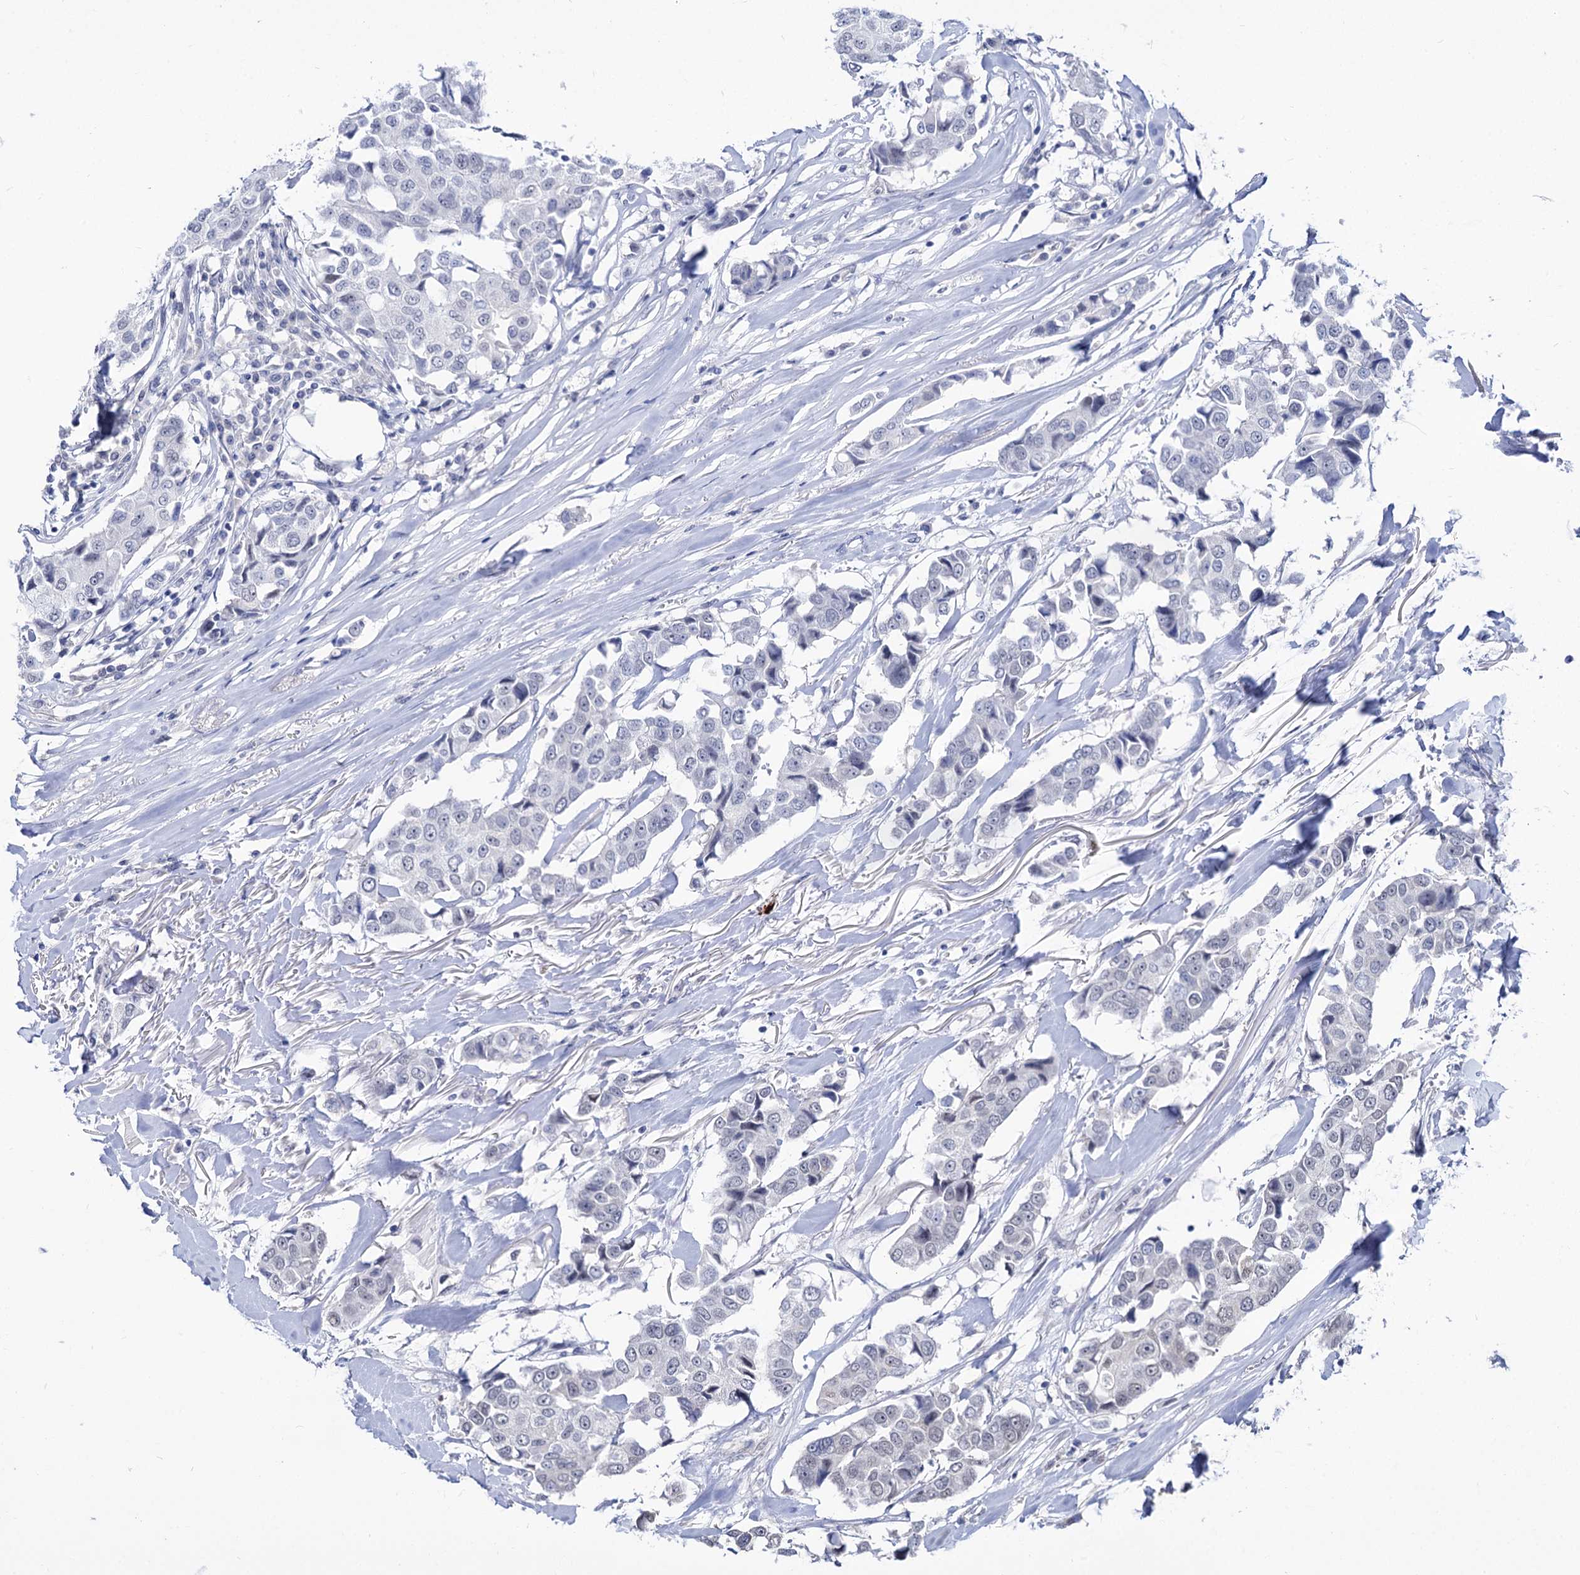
{"staining": {"intensity": "negative", "quantity": "none", "location": "none"}, "tissue": "breast cancer", "cell_type": "Tumor cells", "image_type": "cancer", "snomed": [{"axis": "morphology", "description": "Duct carcinoma"}, {"axis": "topography", "description": "Breast"}], "caption": "The photomicrograph displays no staining of tumor cells in breast invasive ductal carcinoma.", "gene": "NEK10", "patient": {"sex": "female", "age": 80}}